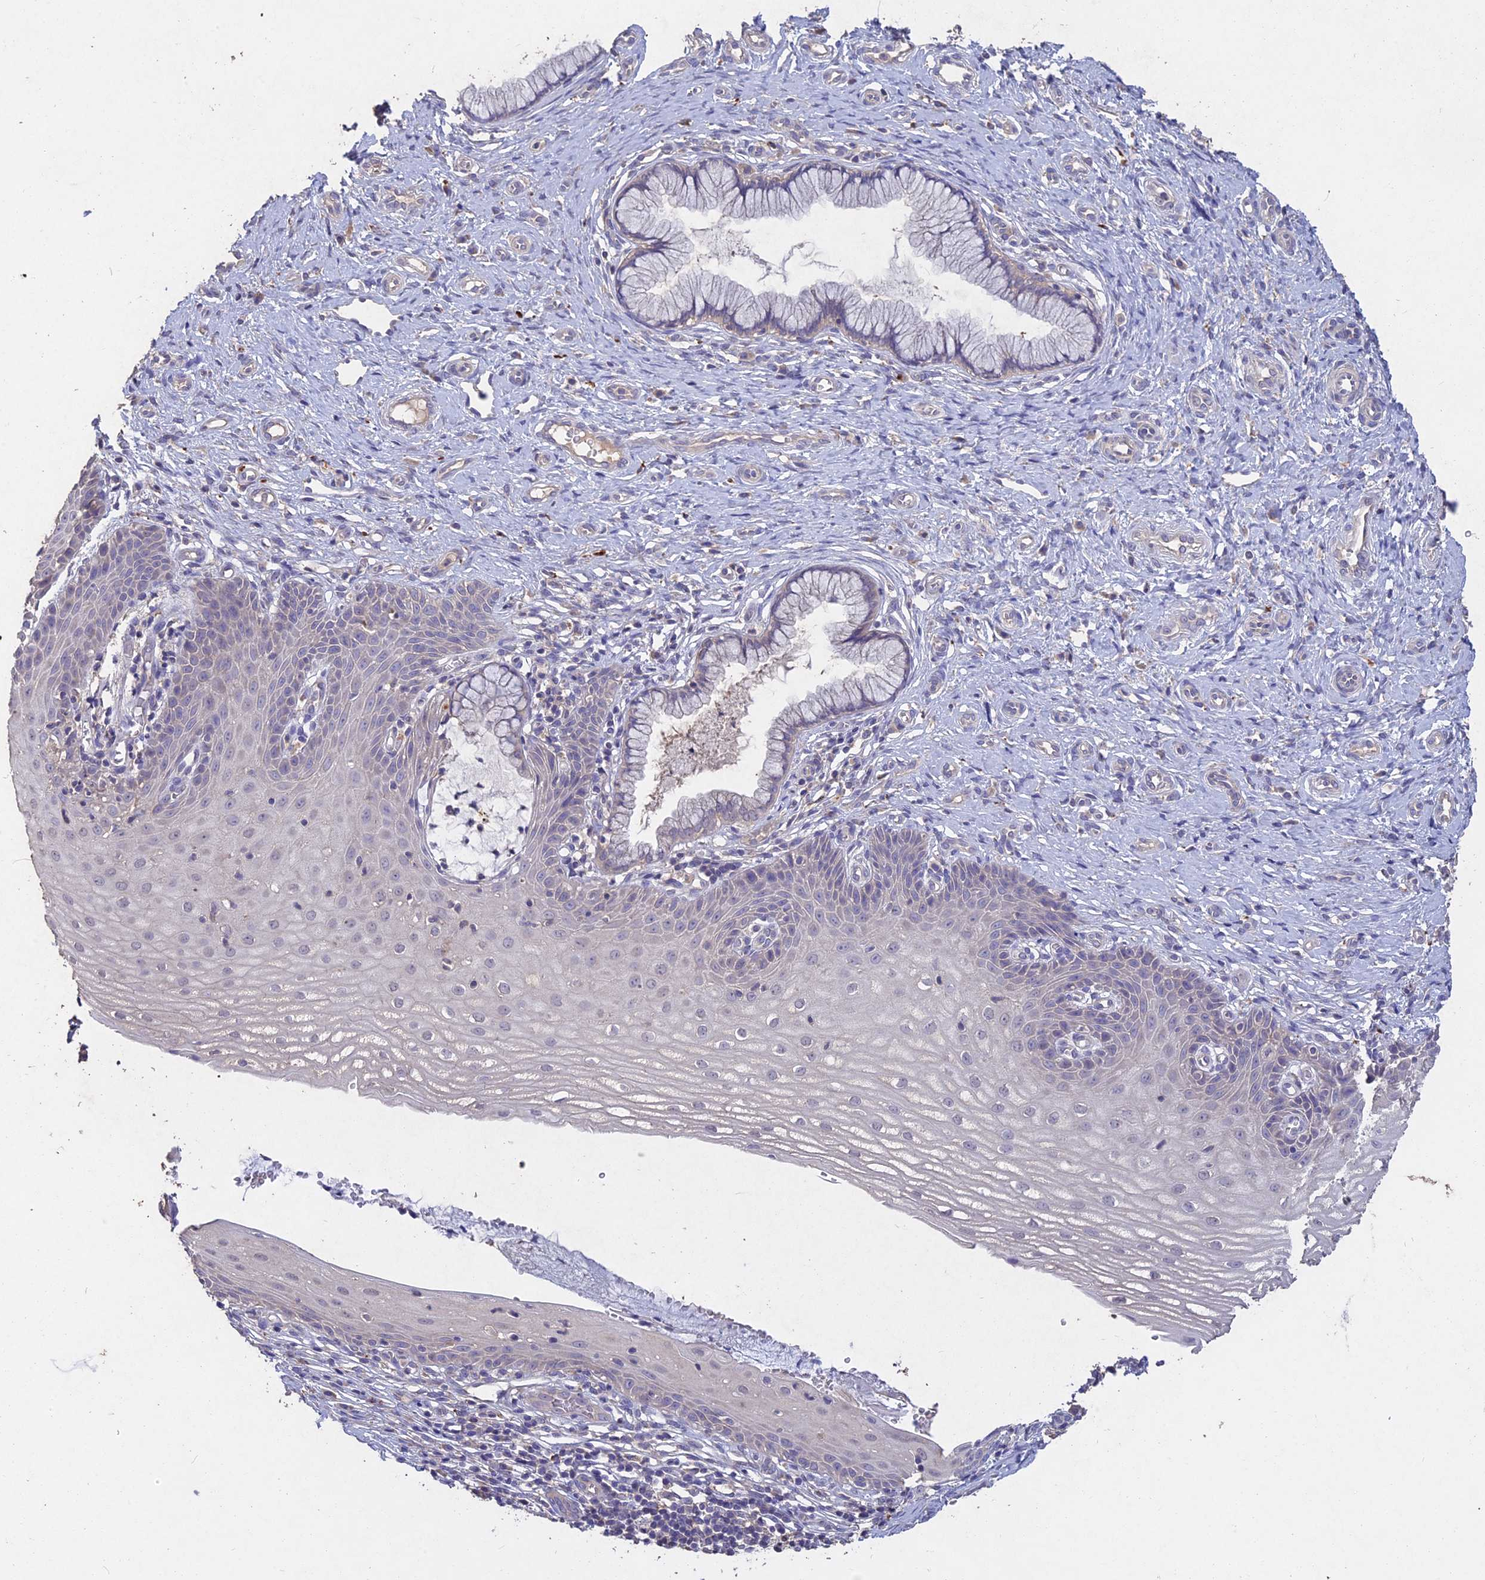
{"staining": {"intensity": "negative", "quantity": "none", "location": "none"}, "tissue": "cervix", "cell_type": "Glandular cells", "image_type": "normal", "snomed": [{"axis": "morphology", "description": "Normal tissue, NOS"}, {"axis": "topography", "description": "Cervix"}], "caption": "The photomicrograph displays no staining of glandular cells in normal cervix. (DAB (3,3'-diaminobenzidine) IHC, high magnification).", "gene": "SLC26A4", "patient": {"sex": "female", "age": 36}}